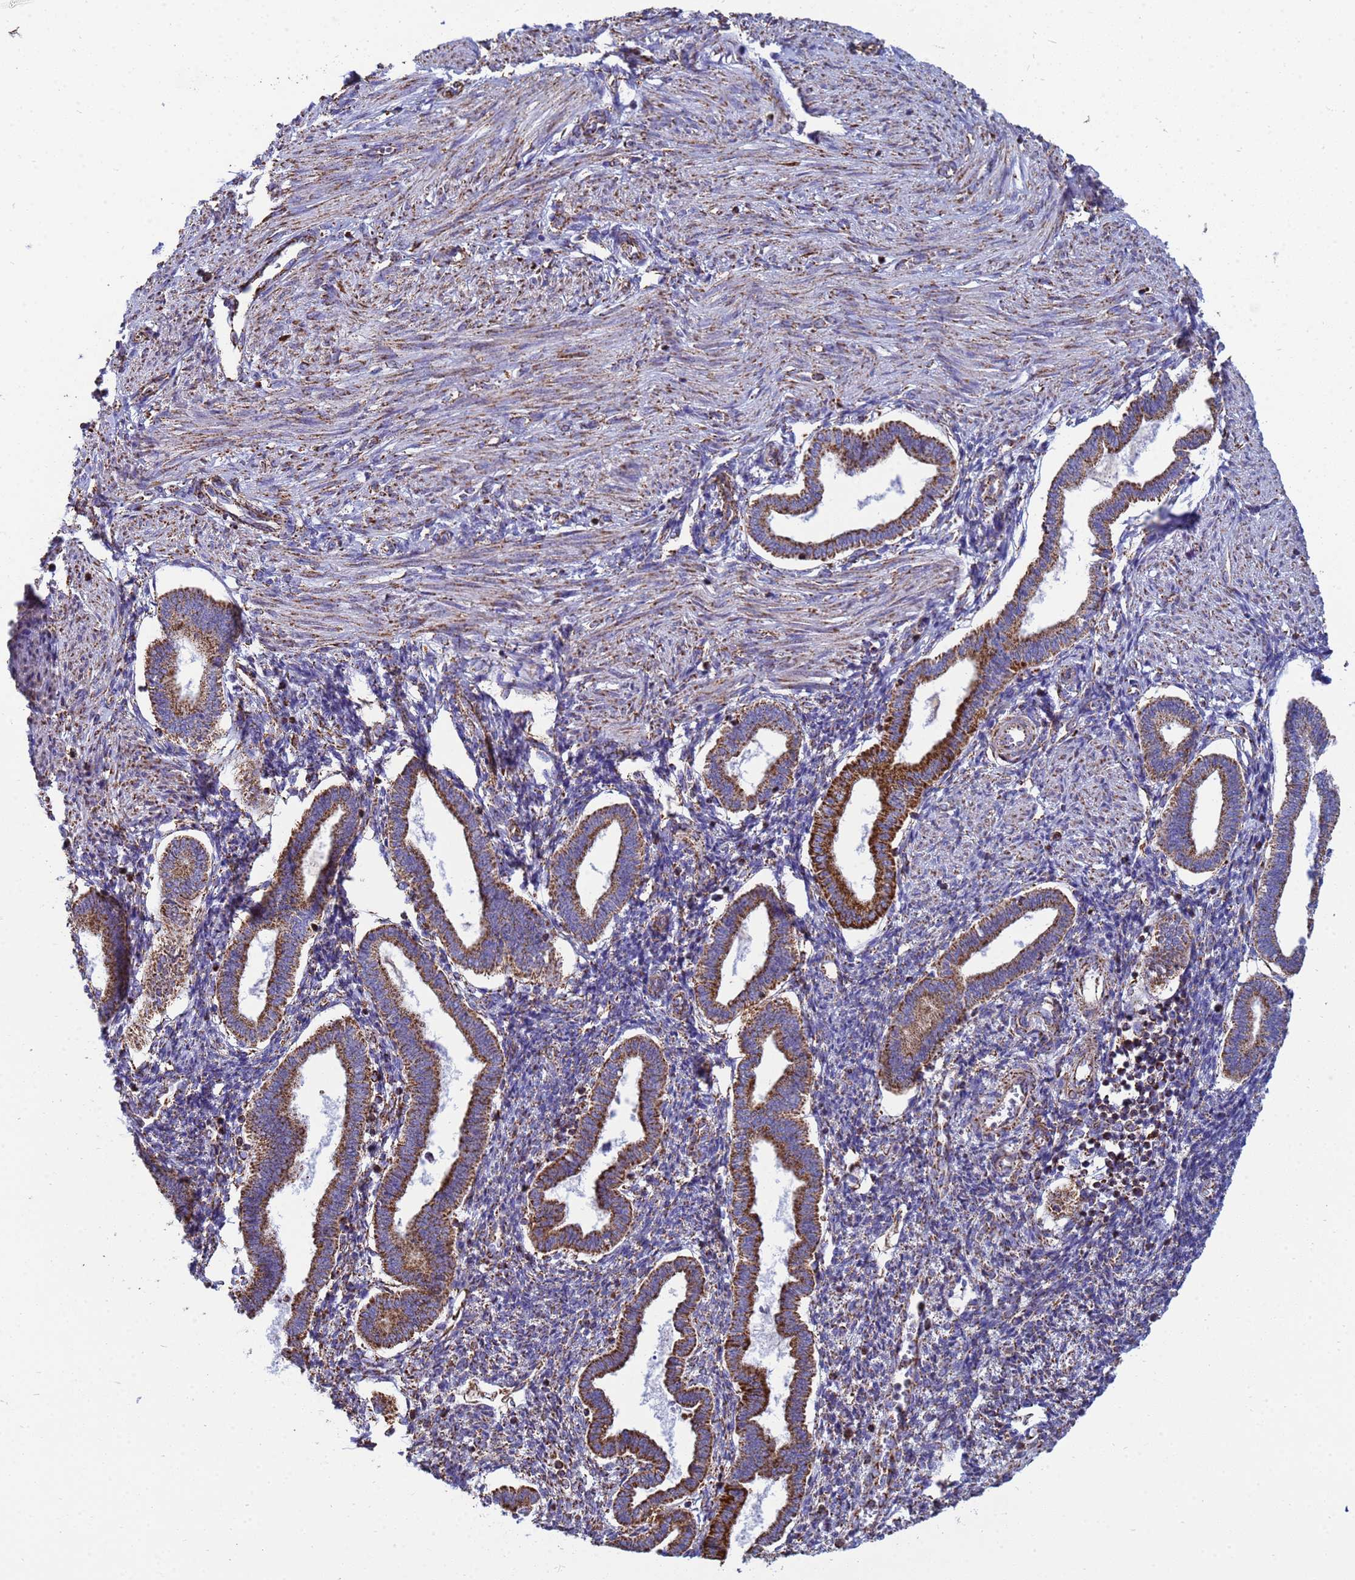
{"staining": {"intensity": "moderate", "quantity": "25%-75%", "location": "cytoplasmic/membranous"}, "tissue": "endometrium", "cell_type": "Cells in endometrial stroma", "image_type": "normal", "snomed": [{"axis": "morphology", "description": "Normal tissue, NOS"}, {"axis": "topography", "description": "Endometrium"}], "caption": "This image displays immunohistochemistry (IHC) staining of benign endometrium, with medium moderate cytoplasmic/membranous positivity in about 25%-75% of cells in endometrial stroma.", "gene": "COQ4", "patient": {"sex": "female", "age": 24}}